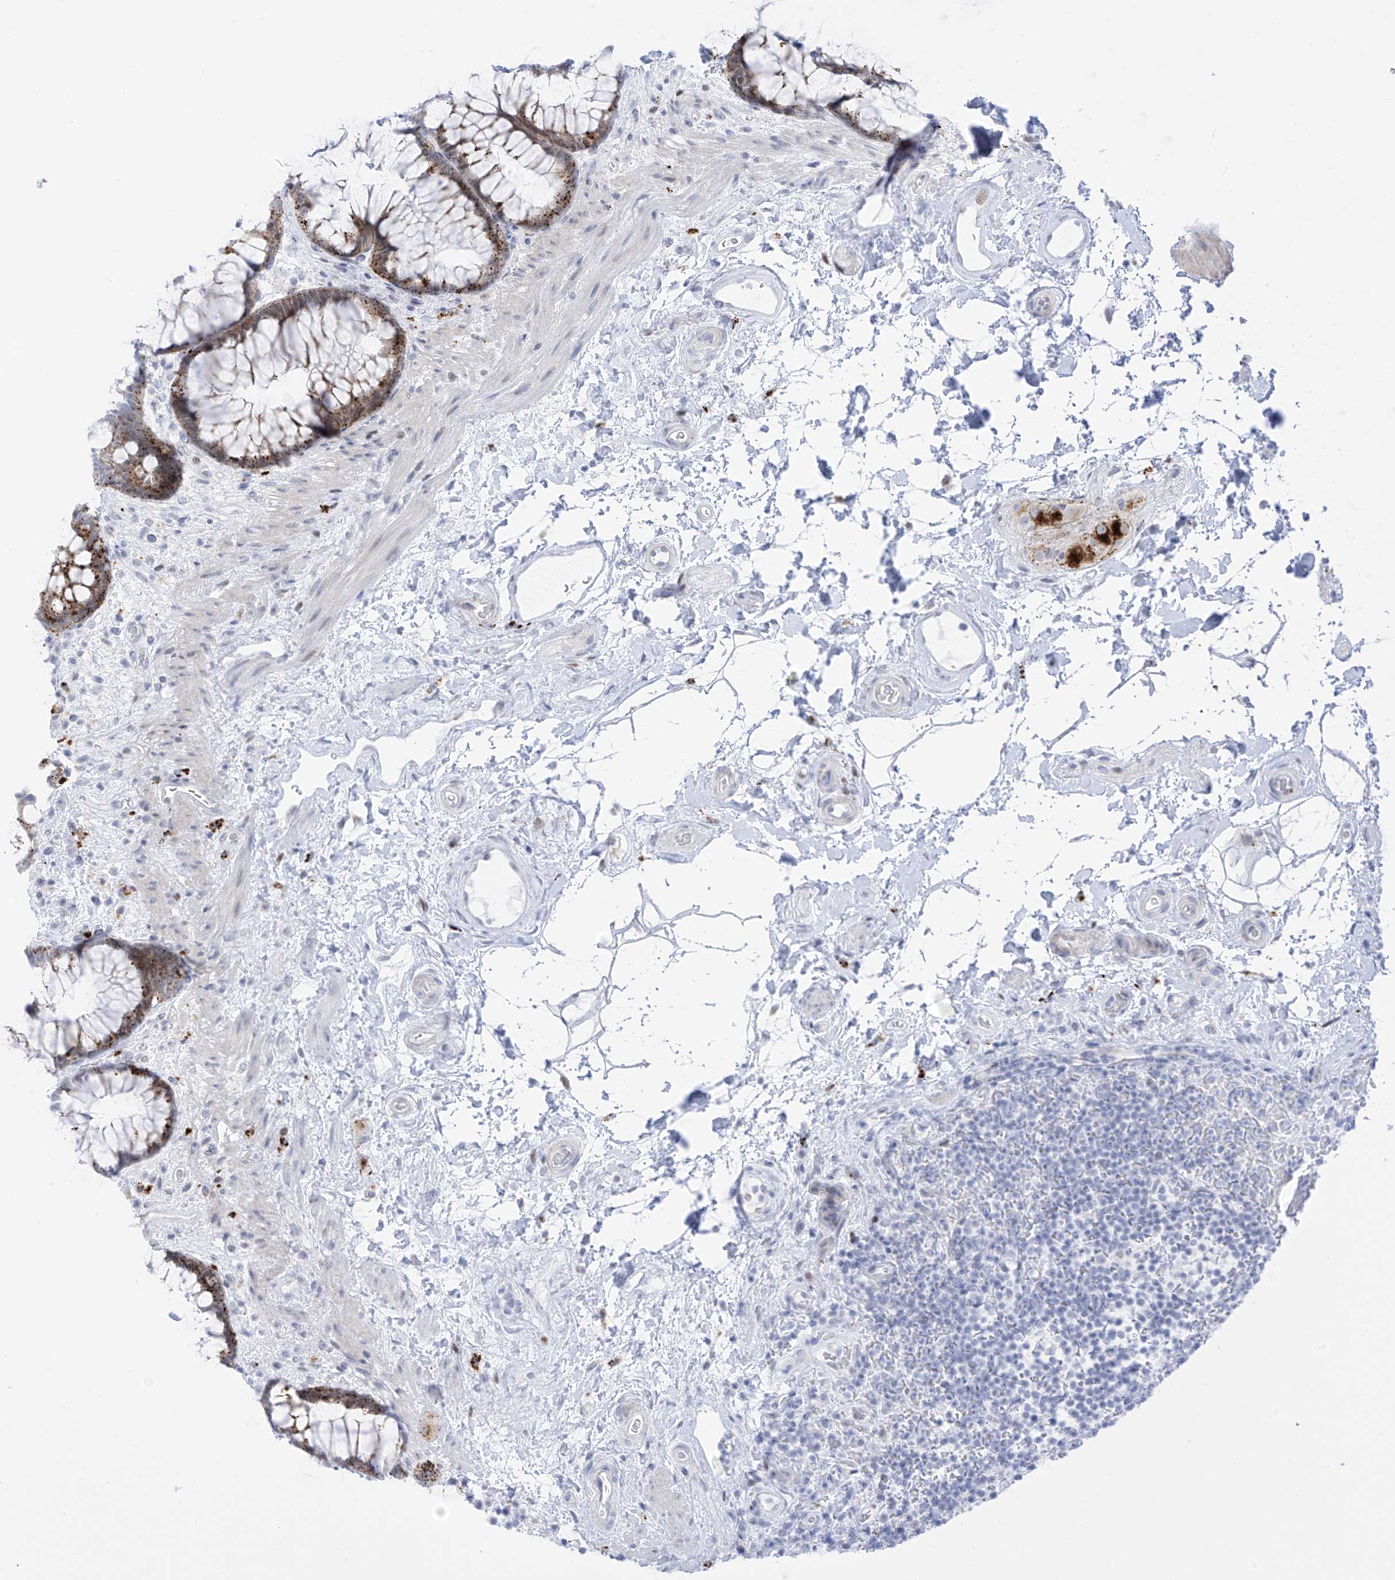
{"staining": {"intensity": "strong", "quantity": ">75%", "location": "cytoplasmic/membranous"}, "tissue": "rectum", "cell_type": "Glandular cells", "image_type": "normal", "snomed": [{"axis": "morphology", "description": "Normal tissue, NOS"}, {"axis": "topography", "description": "Rectum"}], "caption": "Protein positivity by immunohistochemistry displays strong cytoplasmic/membranous staining in about >75% of glandular cells in normal rectum.", "gene": "PSPH", "patient": {"sex": "male", "age": 51}}